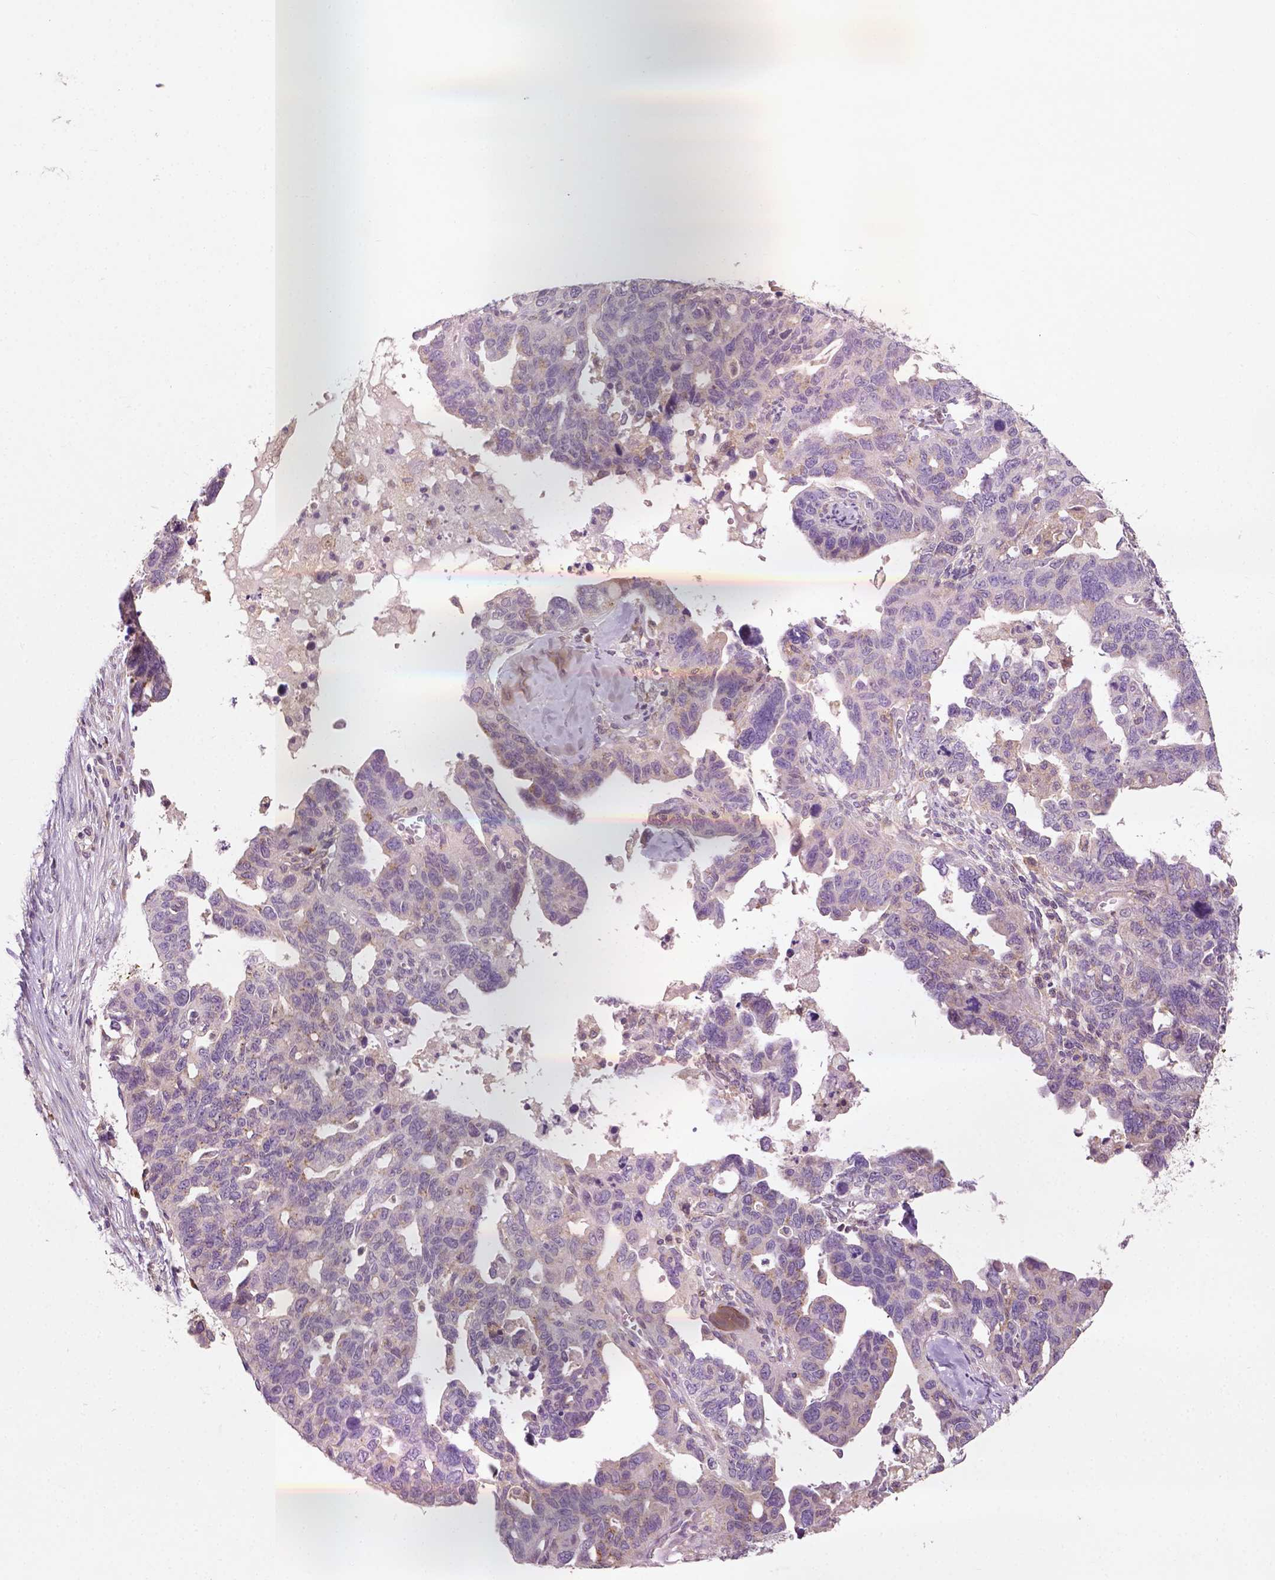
{"staining": {"intensity": "moderate", "quantity": "<25%", "location": "cytoplasmic/membranous"}, "tissue": "ovarian cancer", "cell_type": "Tumor cells", "image_type": "cancer", "snomed": [{"axis": "morphology", "description": "Cystadenocarcinoma, serous, NOS"}, {"axis": "topography", "description": "Ovary"}], "caption": "This is a micrograph of immunohistochemistry (IHC) staining of ovarian serous cystadenocarcinoma, which shows moderate expression in the cytoplasmic/membranous of tumor cells.", "gene": "EBAG9", "patient": {"sex": "female", "age": 69}}